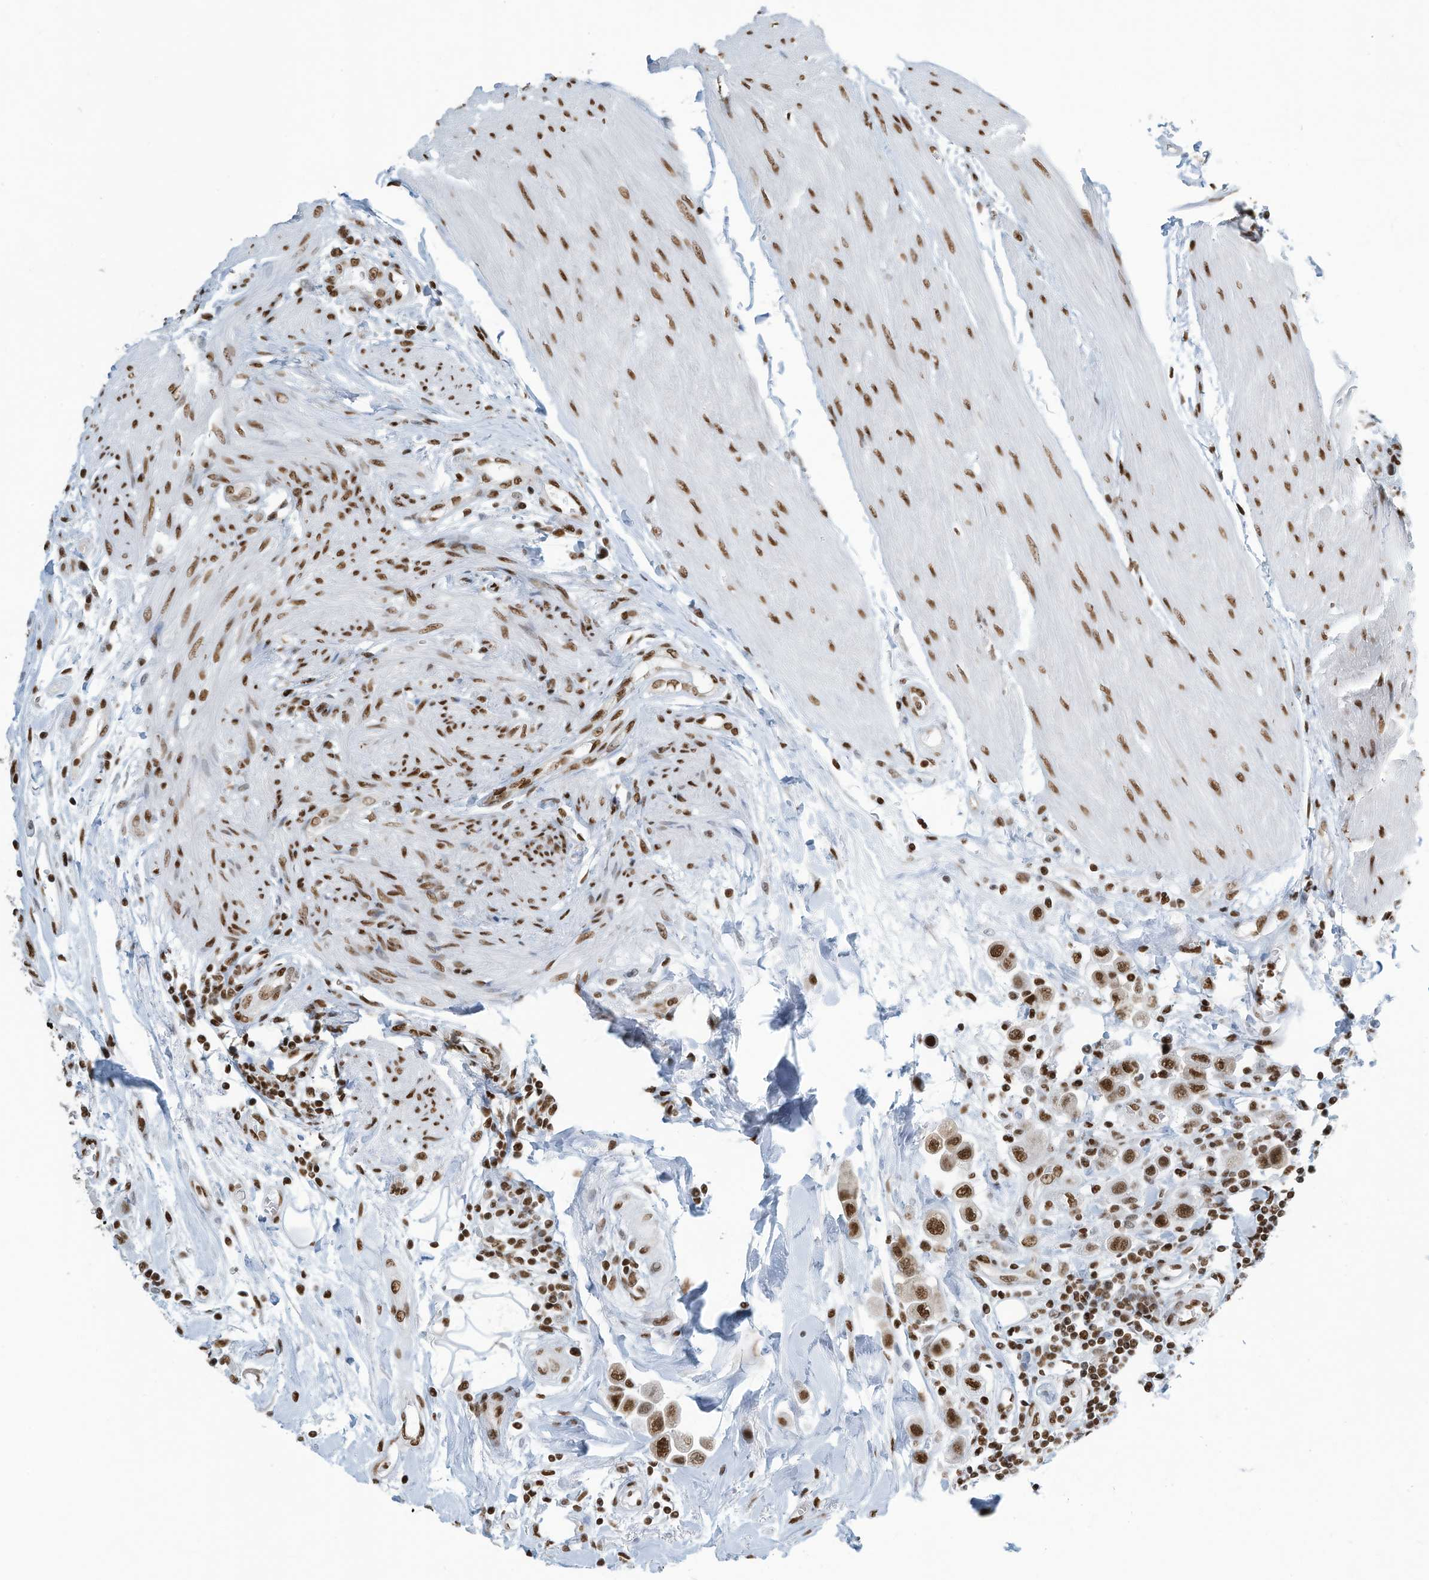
{"staining": {"intensity": "moderate", "quantity": ">75%", "location": "nuclear"}, "tissue": "urothelial cancer", "cell_type": "Tumor cells", "image_type": "cancer", "snomed": [{"axis": "morphology", "description": "Urothelial carcinoma, High grade"}, {"axis": "topography", "description": "Urinary bladder"}], "caption": "There is medium levels of moderate nuclear staining in tumor cells of urothelial carcinoma (high-grade), as demonstrated by immunohistochemical staining (brown color).", "gene": "SARNP", "patient": {"sex": "male", "age": 50}}